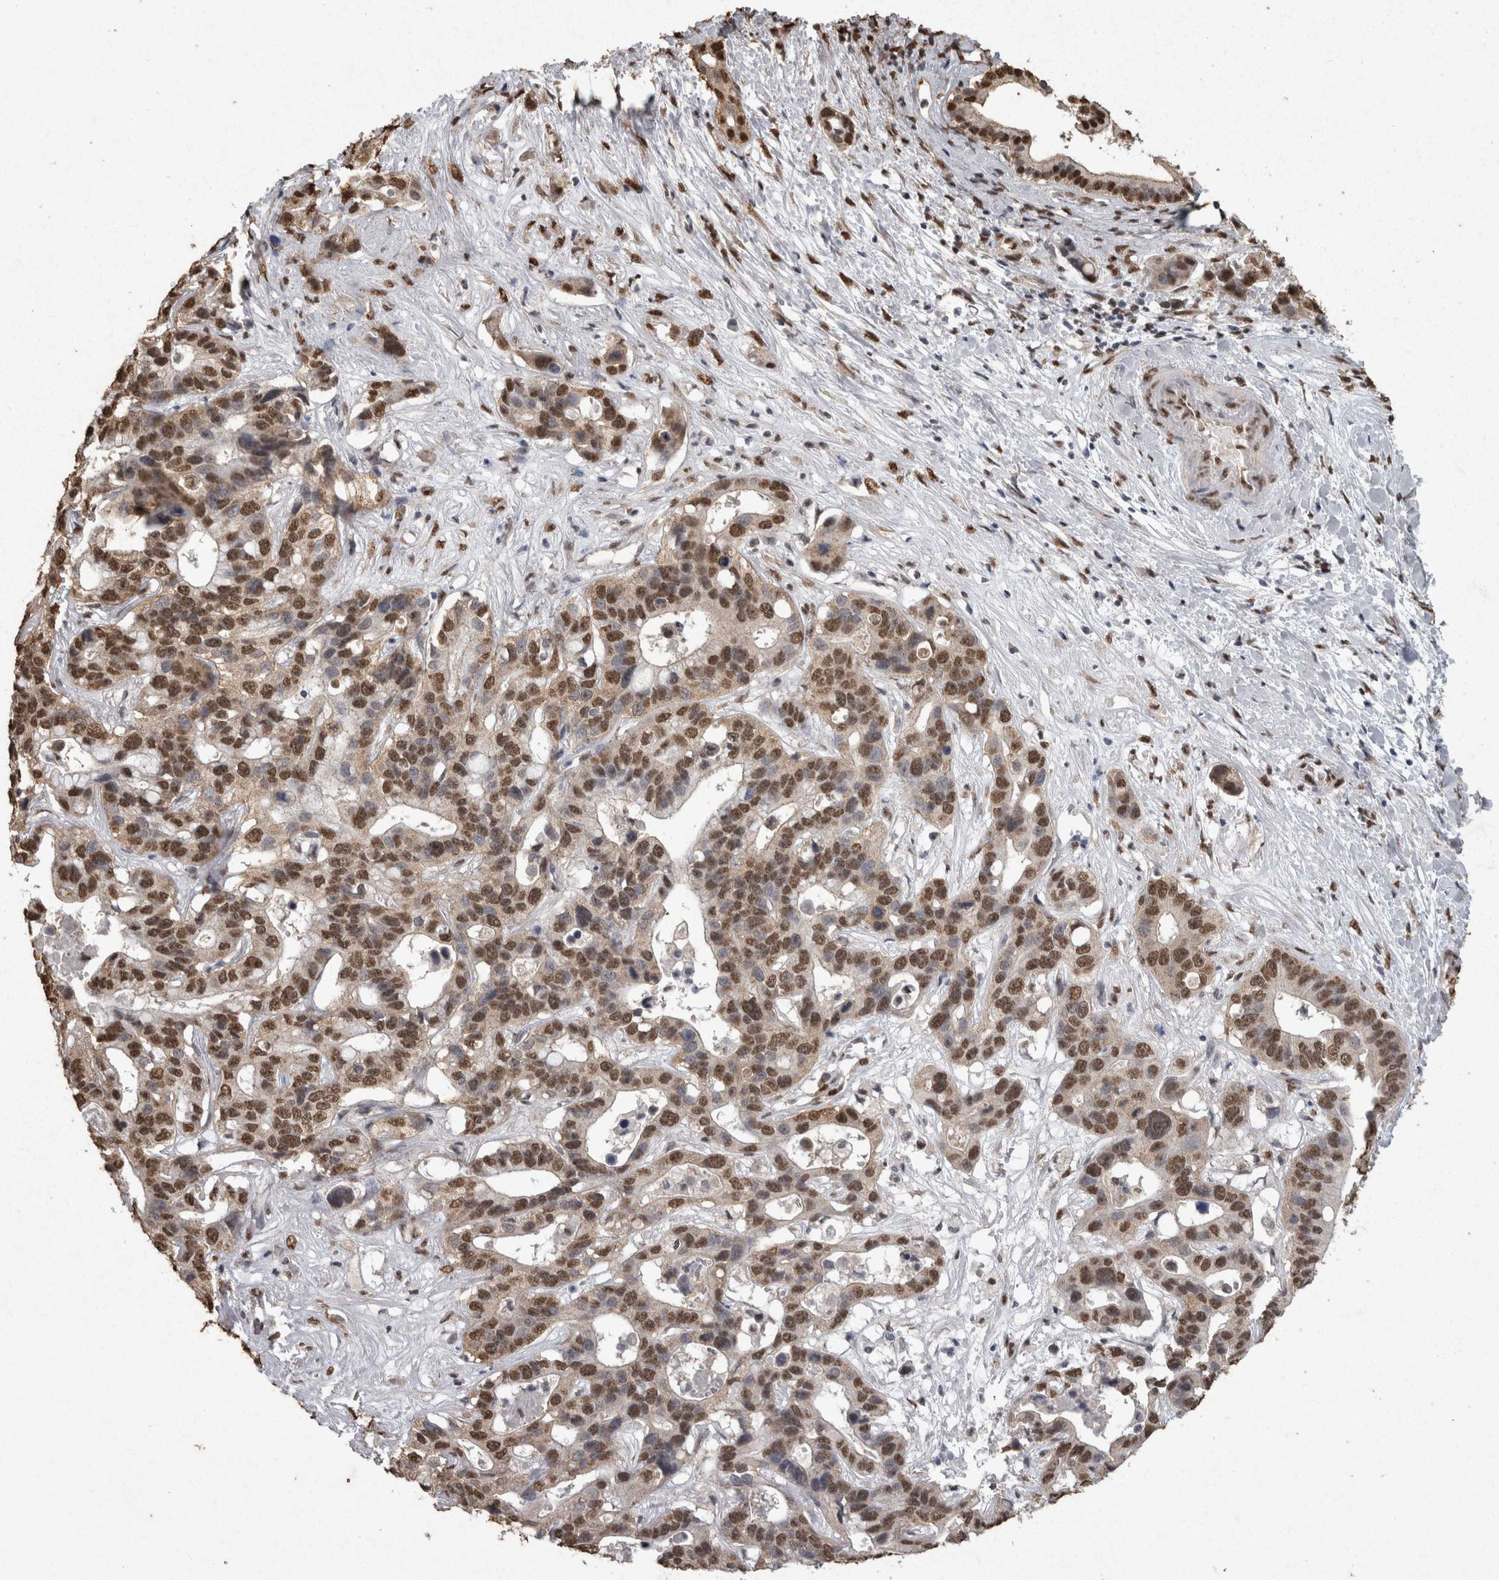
{"staining": {"intensity": "strong", "quantity": ">75%", "location": "nuclear"}, "tissue": "liver cancer", "cell_type": "Tumor cells", "image_type": "cancer", "snomed": [{"axis": "morphology", "description": "Cholangiocarcinoma"}, {"axis": "topography", "description": "Liver"}], "caption": "The histopathology image shows immunohistochemical staining of liver cholangiocarcinoma. There is strong nuclear positivity is present in about >75% of tumor cells. (DAB (3,3'-diaminobenzidine) = brown stain, brightfield microscopy at high magnification).", "gene": "SMAD7", "patient": {"sex": "female", "age": 65}}